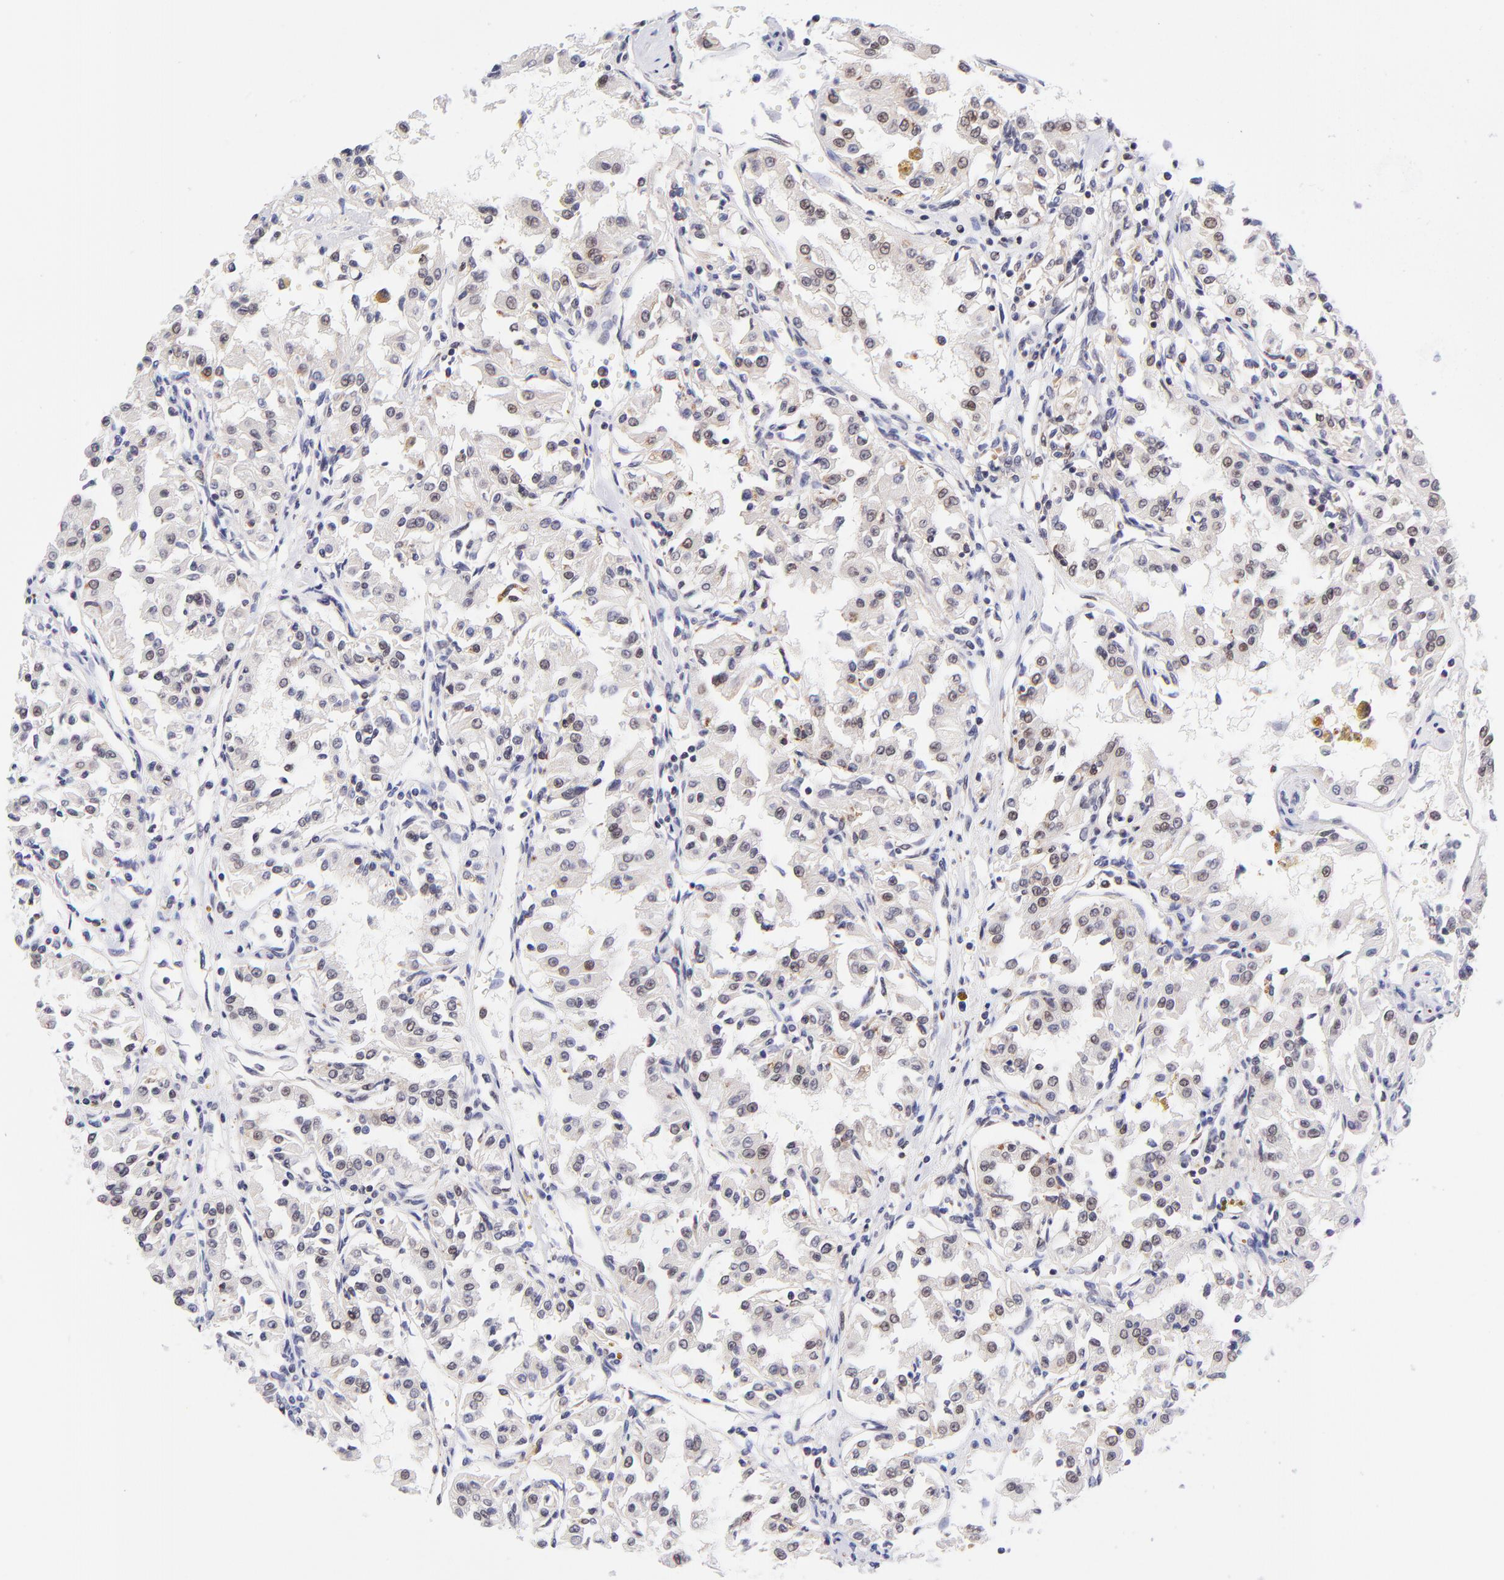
{"staining": {"intensity": "weak", "quantity": "25%-75%", "location": "nuclear"}, "tissue": "renal cancer", "cell_type": "Tumor cells", "image_type": "cancer", "snomed": [{"axis": "morphology", "description": "Adenocarcinoma, NOS"}, {"axis": "topography", "description": "Kidney"}], "caption": "DAB (3,3'-diaminobenzidine) immunohistochemical staining of human renal cancer (adenocarcinoma) reveals weak nuclear protein staining in approximately 25%-75% of tumor cells.", "gene": "SOX6", "patient": {"sex": "male", "age": 78}}